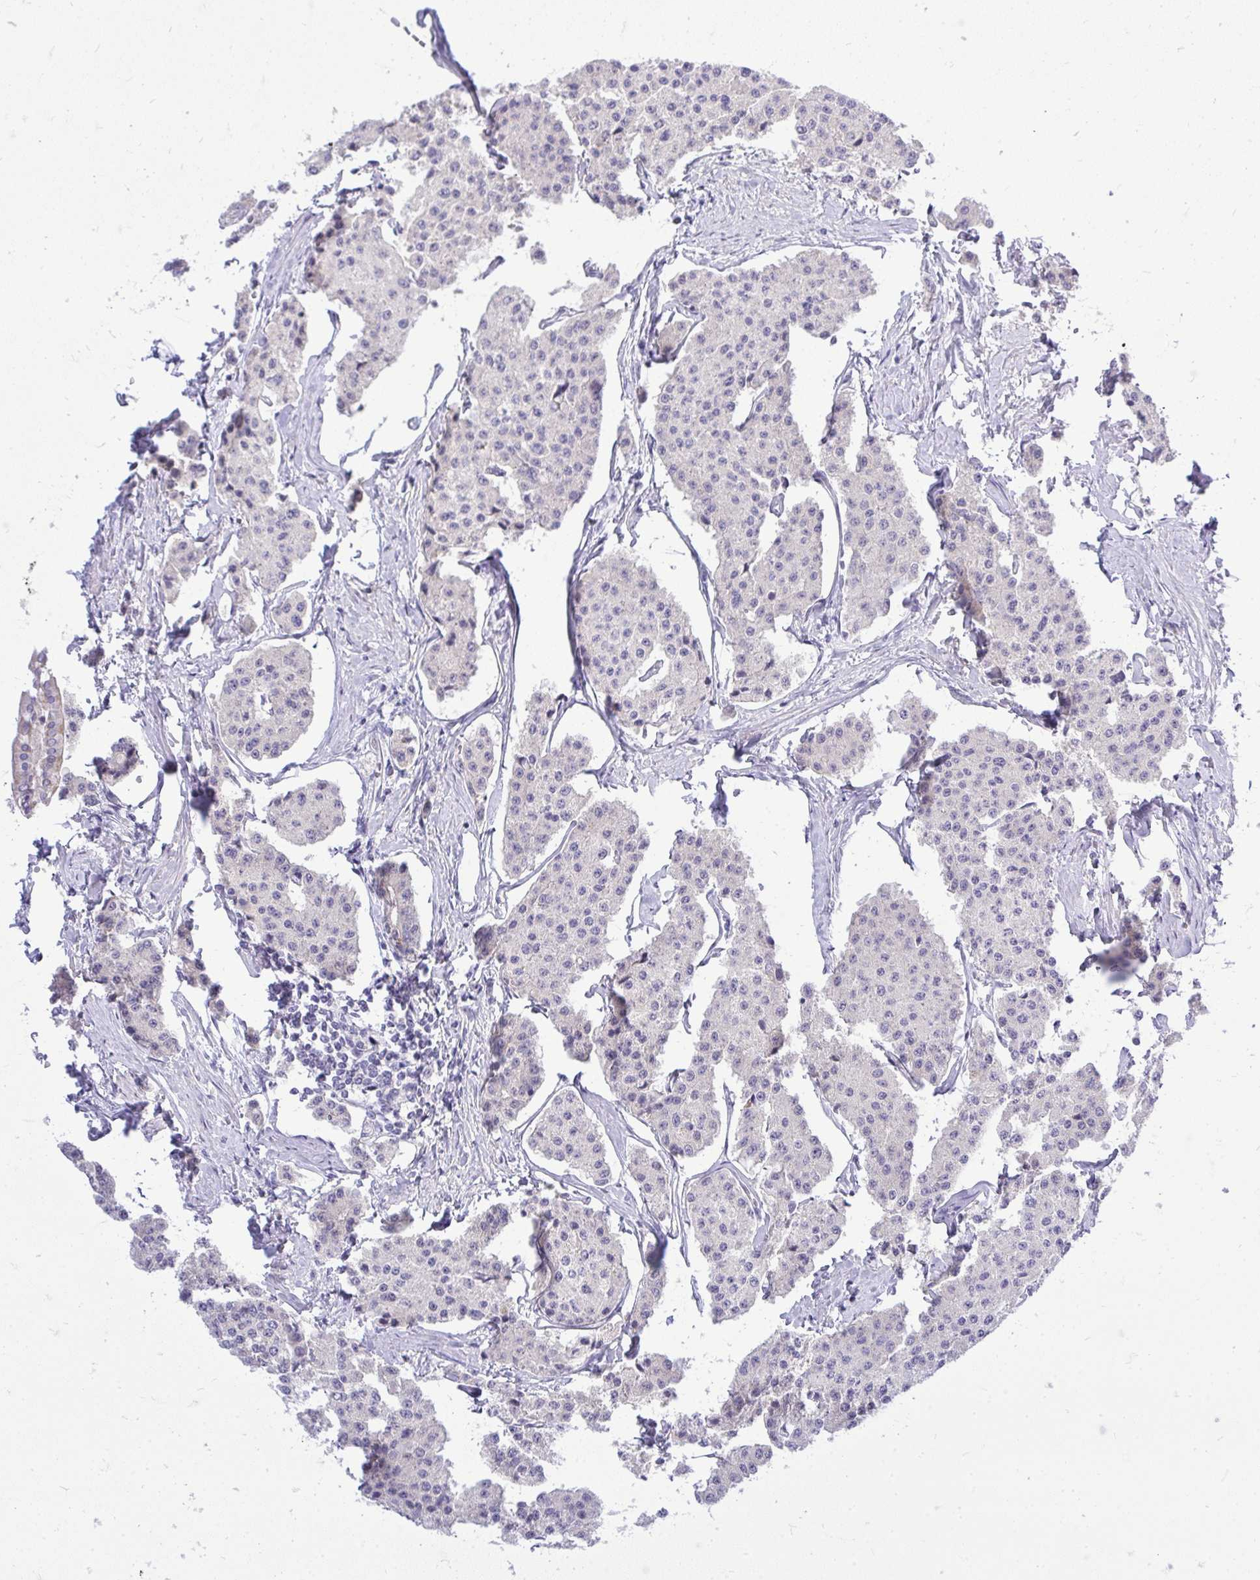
{"staining": {"intensity": "negative", "quantity": "none", "location": "none"}, "tissue": "carcinoid", "cell_type": "Tumor cells", "image_type": "cancer", "snomed": [{"axis": "morphology", "description": "Carcinoid, malignant, NOS"}, {"axis": "topography", "description": "Small intestine"}], "caption": "IHC of human malignant carcinoid reveals no expression in tumor cells.", "gene": "OR8D1", "patient": {"sex": "female", "age": 65}}